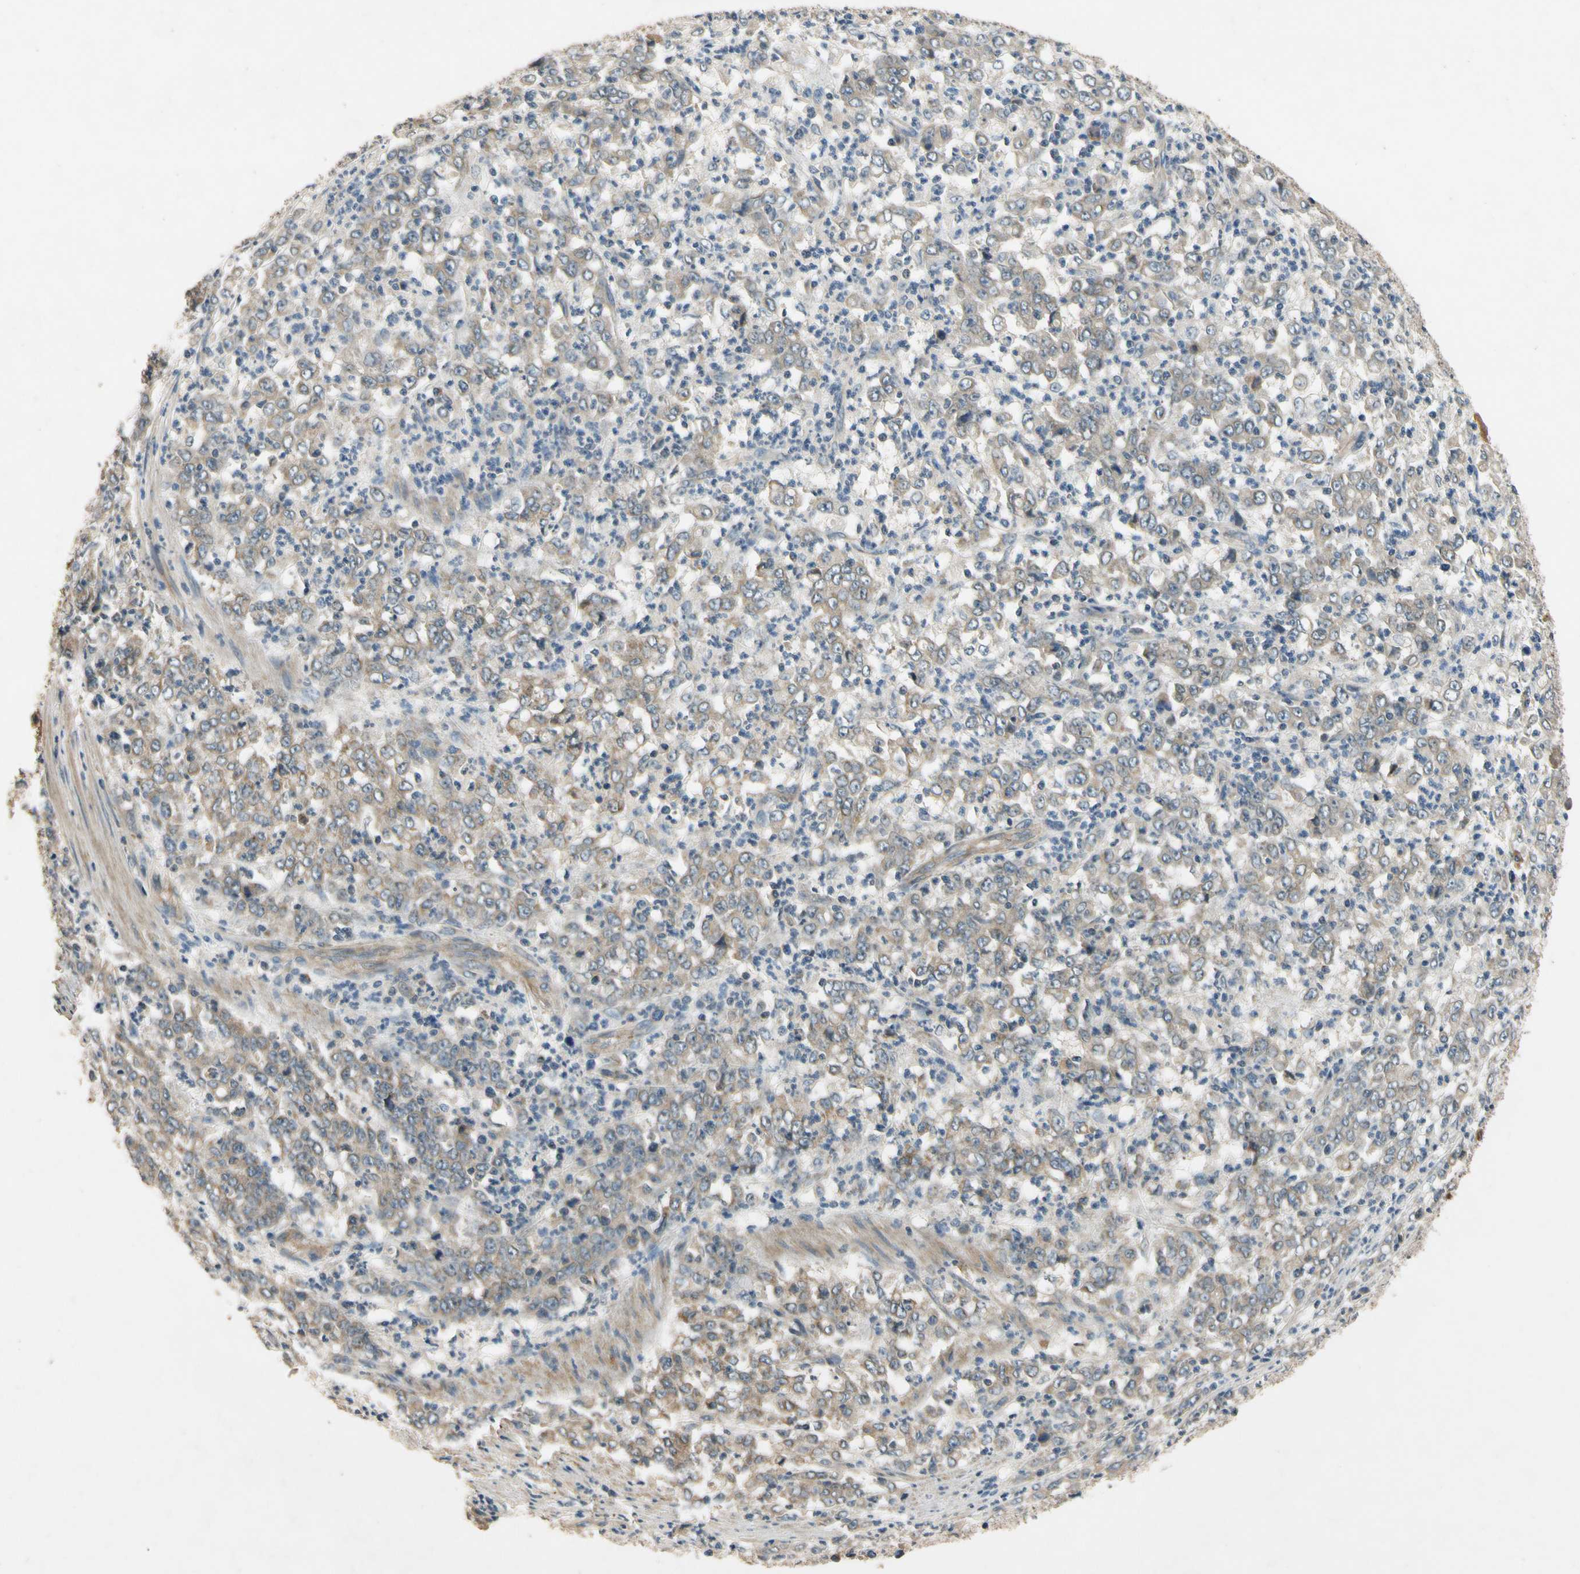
{"staining": {"intensity": "weak", "quantity": "25%-75%", "location": "cytoplasmic/membranous"}, "tissue": "stomach cancer", "cell_type": "Tumor cells", "image_type": "cancer", "snomed": [{"axis": "morphology", "description": "Adenocarcinoma, NOS"}, {"axis": "topography", "description": "Stomach, lower"}], "caption": "Protein staining displays weak cytoplasmic/membranous positivity in about 25%-75% of tumor cells in stomach cancer.", "gene": "ALKBH3", "patient": {"sex": "female", "age": 71}}